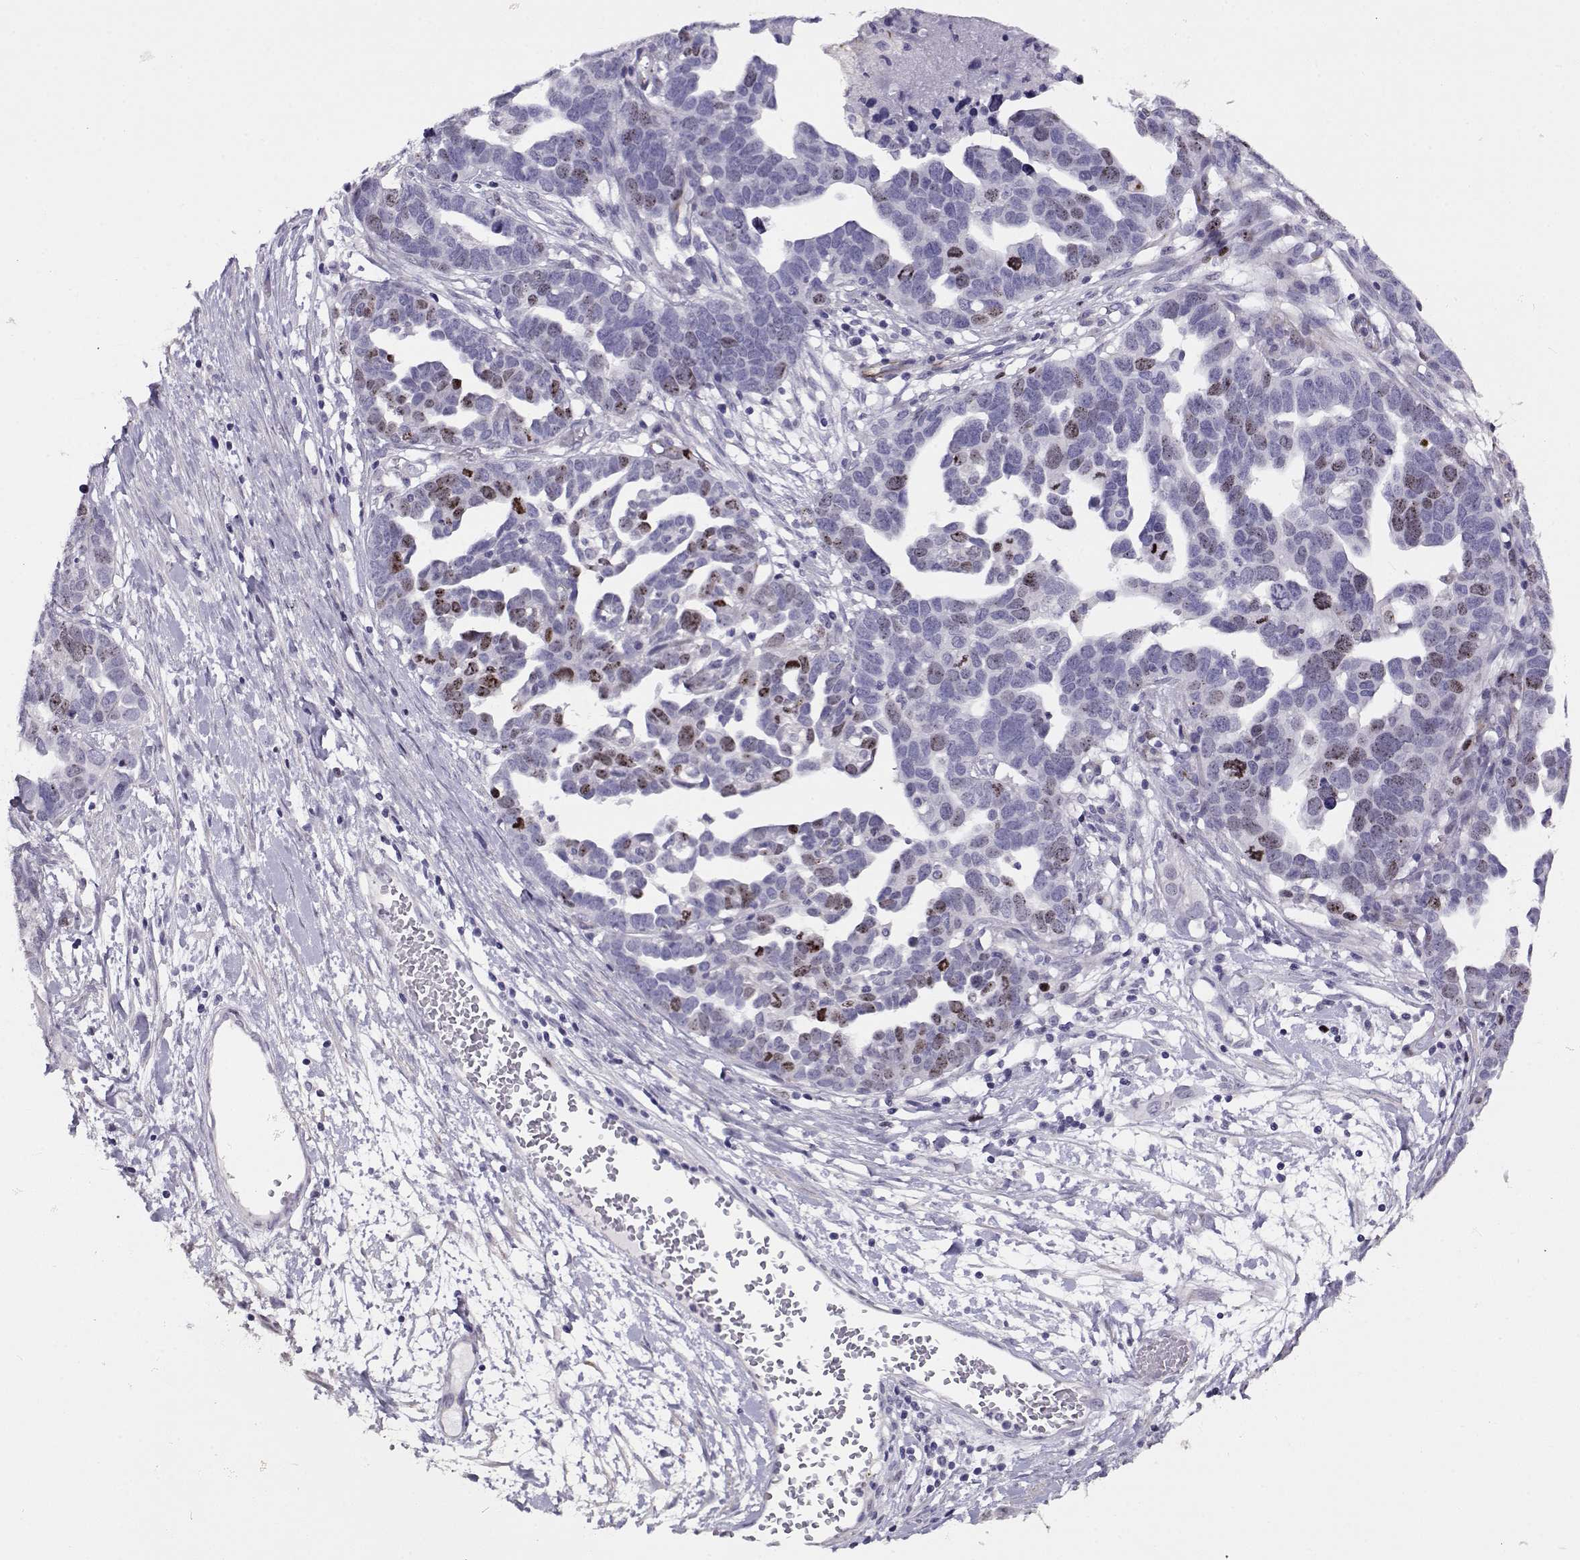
{"staining": {"intensity": "moderate", "quantity": "<25%", "location": "nuclear"}, "tissue": "ovarian cancer", "cell_type": "Tumor cells", "image_type": "cancer", "snomed": [{"axis": "morphology", "description": "Cystadenocarcinoma, serous, NOS"}, {"axis": "topography", "description": "Ovary"}], "caption": "Protein analysis of ovarian cancer (serous cystadenocarcinoma) tissue displays moderate nuclear staining in approximately <25% of tumor cells.", "gene": "NPW", "patient": {"sex": "female", "age": 54}}